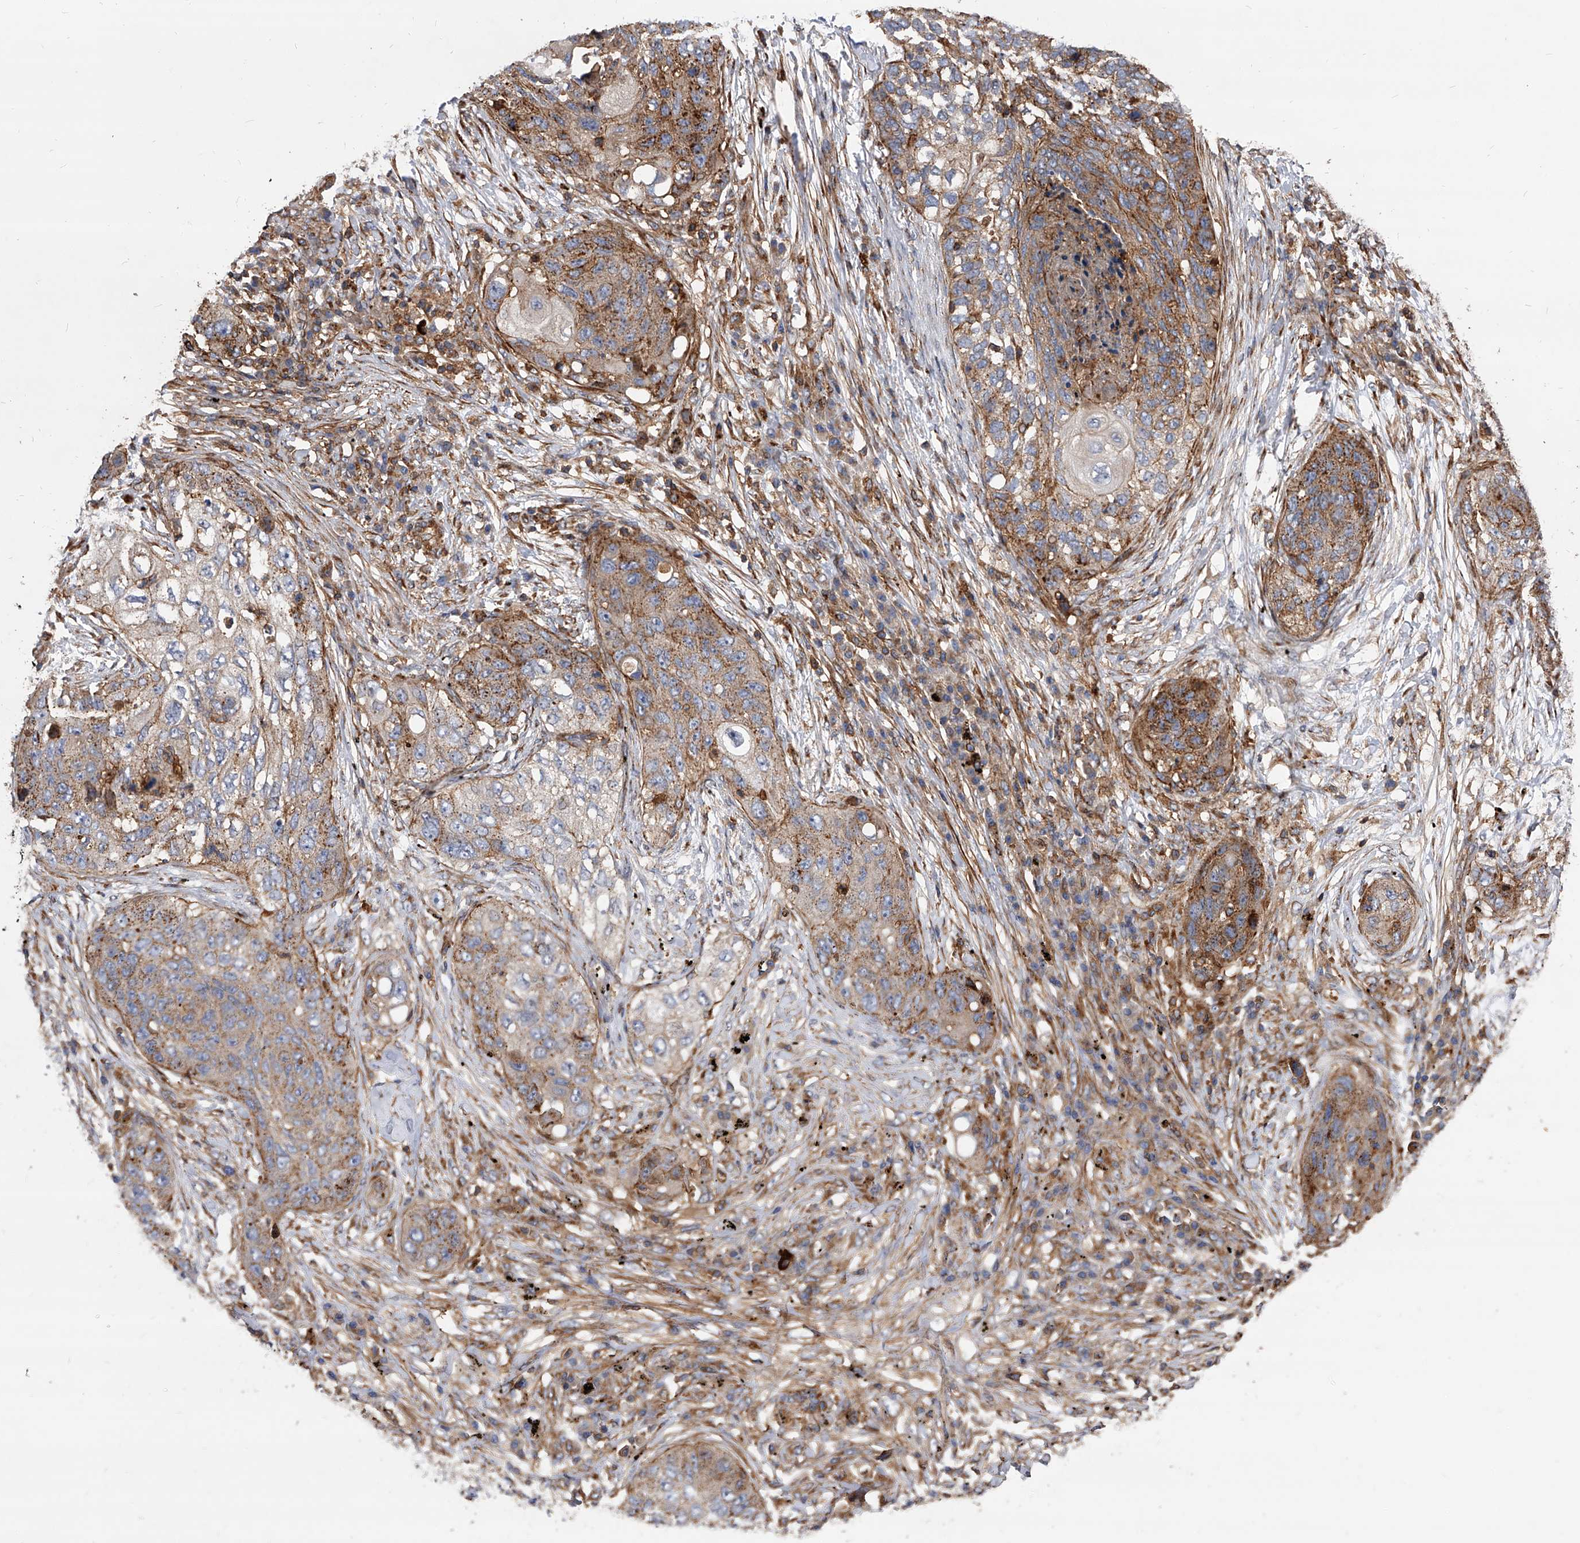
{"staining": {"intensity": "moderate", "quantity": ">75%", "location": "cytoplasmic/membranous"}, "tissue": "lung cancer", "cell_type": "Tumor cells", "image_type": "cancer", "snomed": [{"axis": "morphology", "description": "Squamous cell carcinoma, NOS"}, {"axis": "topography", "description": "Lung"}], "caption": "Immunohistochemical staining of lung cancer demonstrates moderate cytoplasmic/membranous protein staining in approximately >75% of tumor cells.", "gene": "PISD", "patient": {"sex": "female", "age": 63}}